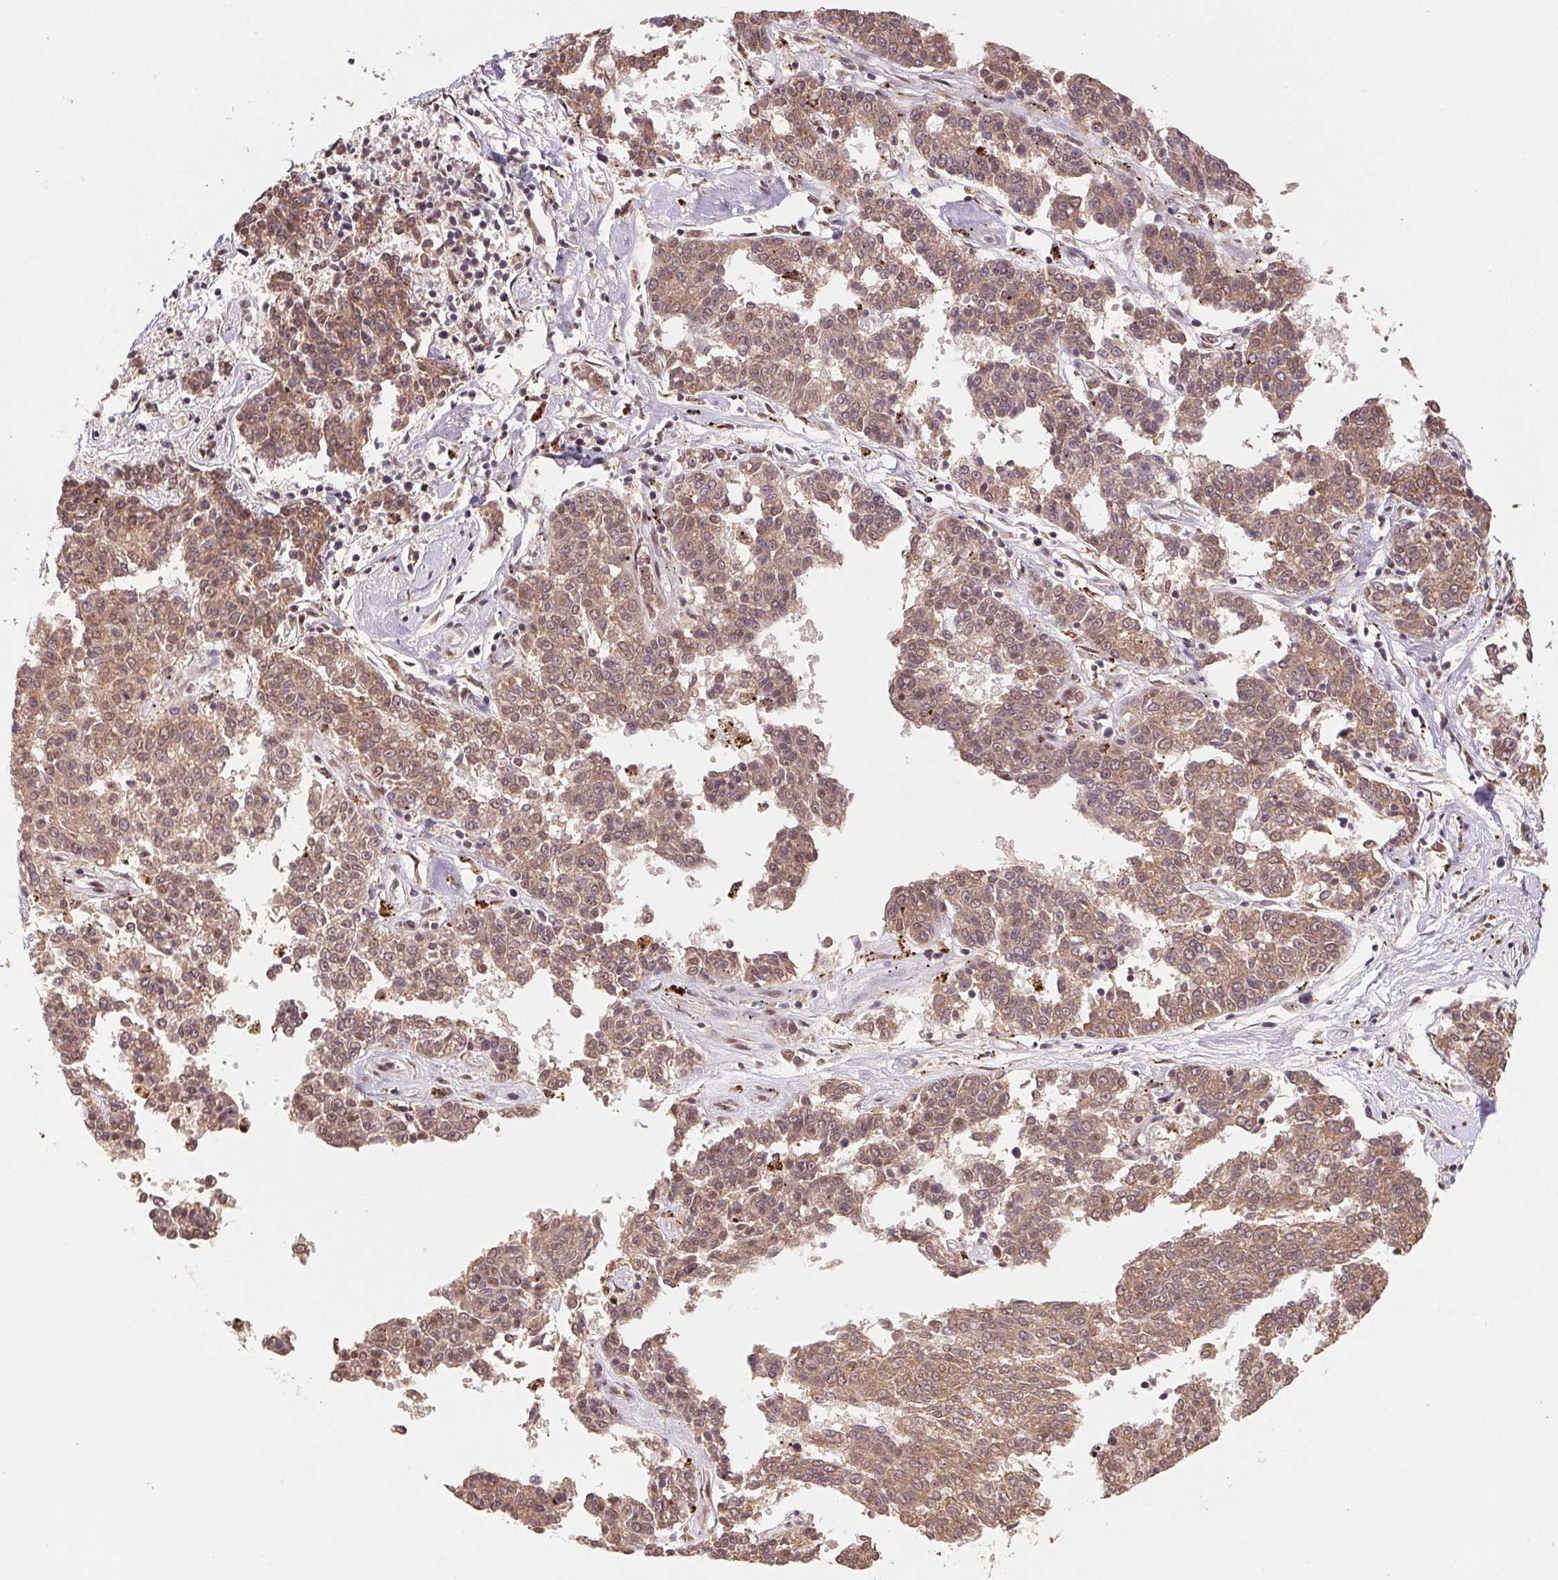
{"staining": {"intensity": "moderate", "quantity": ">75%", "location": "cytoplasmic/membranous,nuclear"}, "tissue": "melanoma", "cell_type": "Tumor cells", "image_type": "cancer", "snomed": [{"axis": "morphology", "description": "Malignant melanoma, NOS"}, {"axis": "topography", "description": "Skin"}], "caption": "IHC of malignant melanoma displays medium levels of moderate cytoplasmic/membranous and nuclear expression in about >75% of tumor cells.", "gene": "SNRPG", "patient": {"sex": "female", "age": 72}}